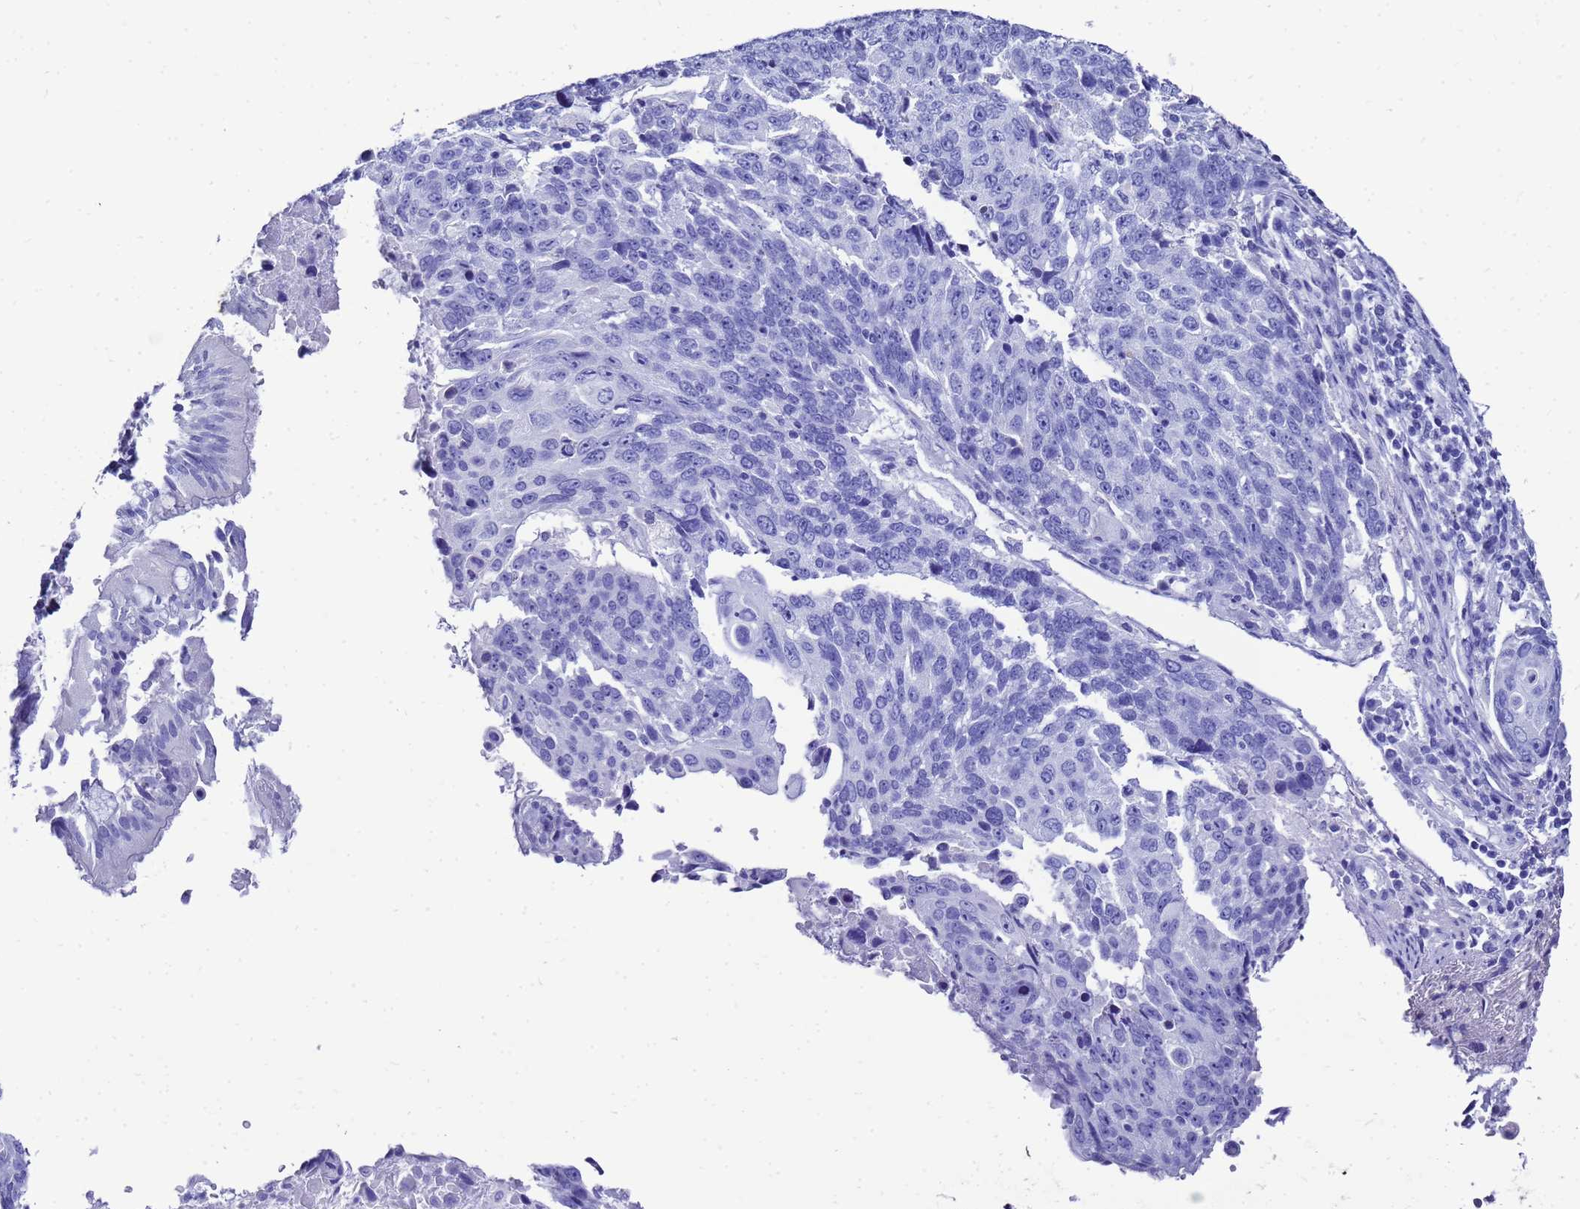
{"staining": {"intensity": "negative", "quantity": "none", "location": "none"}, "tissue": "lung cancer", "cell_type": "Tumor cells", "image_type": "cancer", "snomed": [{"axis": "morphology", "description": "Squamous cell carcinoma, NOS"}, {"axis": "topography", "description": "Lung"}], "caption": "There is no significant positivity in tumor cells of lung cancer (squamous cell carcinoma).", "gene": "LIPF", "patient": {"sex": "male", "age": 66}}